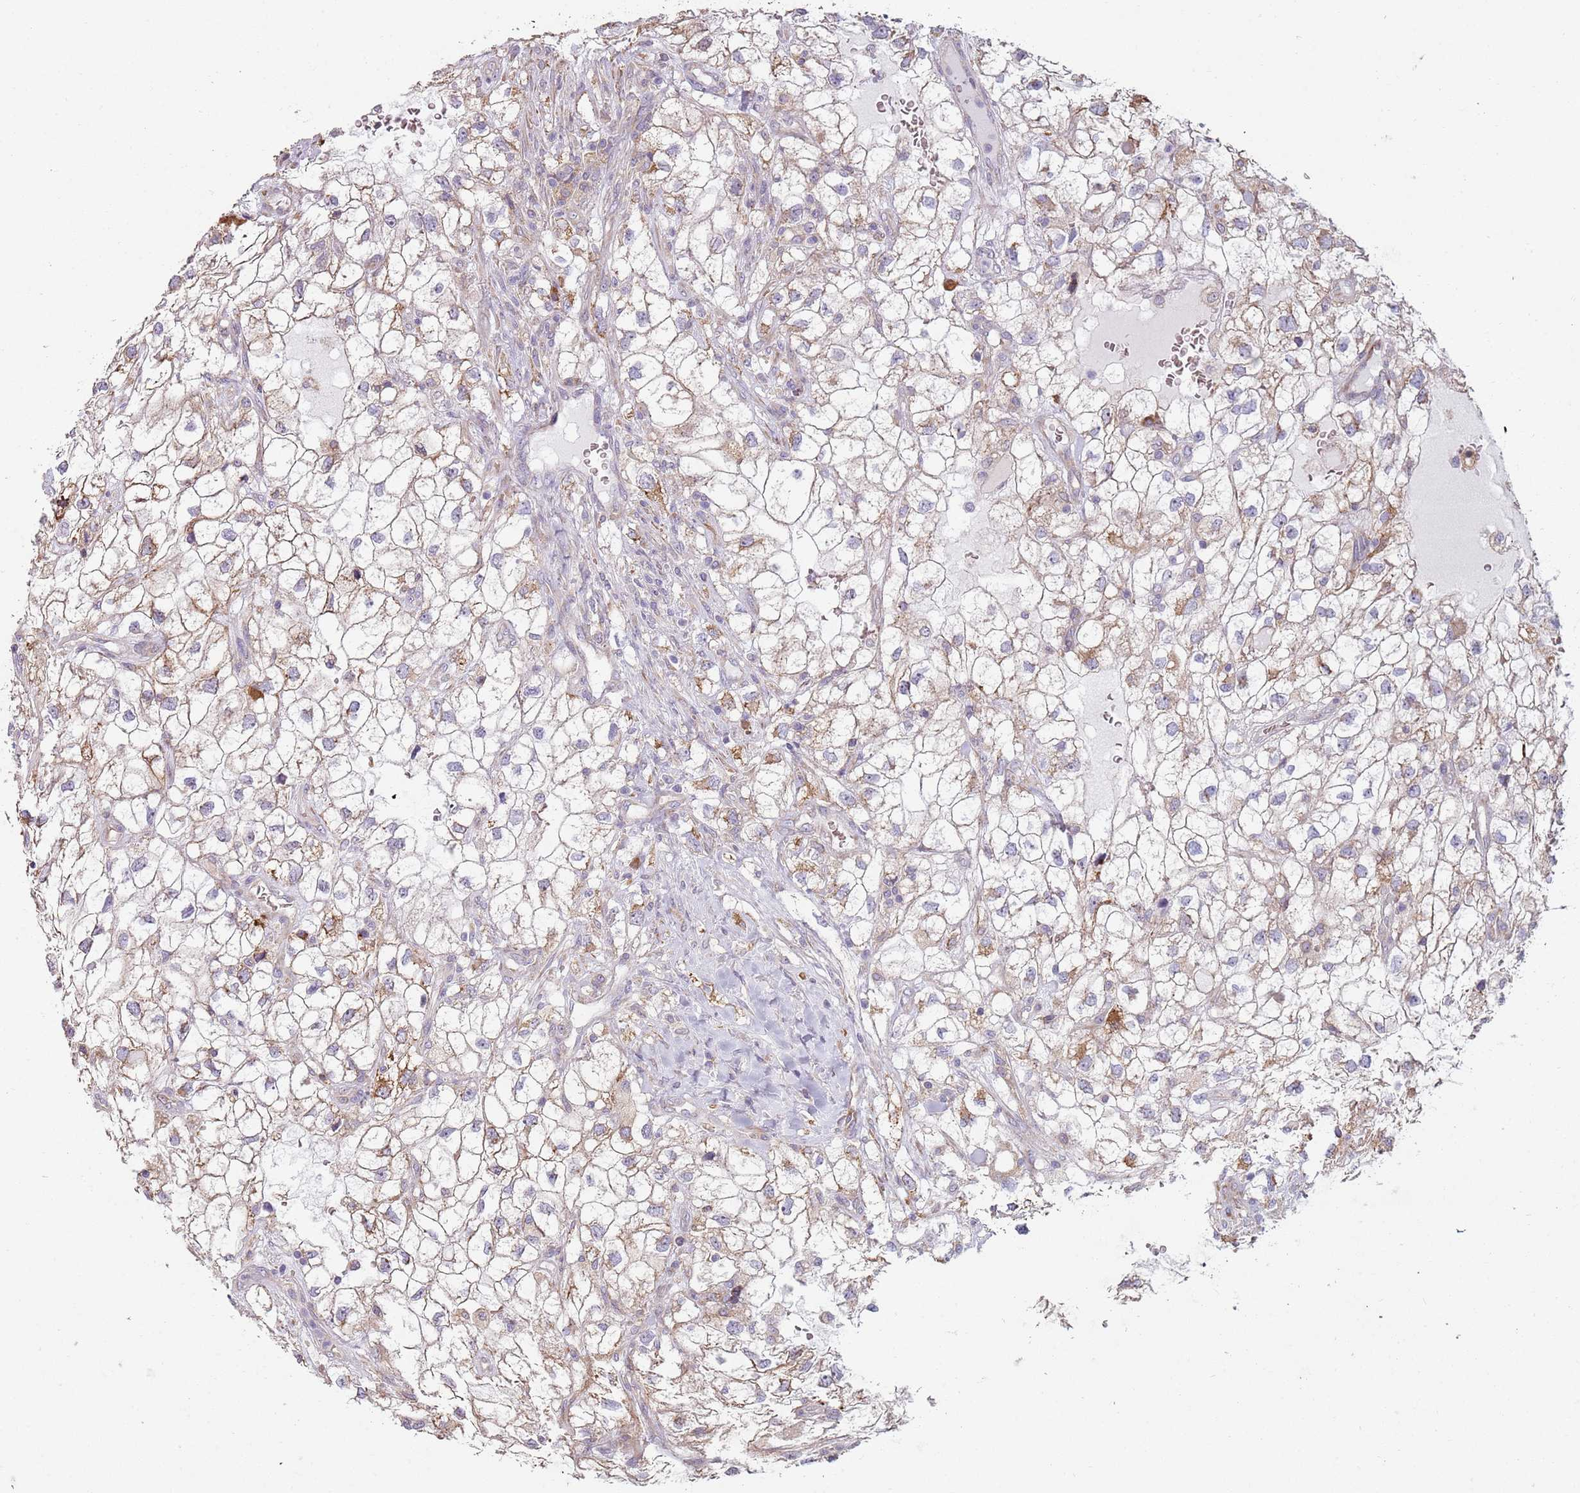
{"staining": {"intensity": "moderate", "quantity": "<25%", "location": "cytoplasmic/membranous"}, "tissue": "renal cancer", "cell_type": "Tumor cells", "image_type": "cancer", "snomed": [{"axis": "morphology", "description": "Adenocarcinoma, NOS"}, {"axis": "topography", "description": "Kidney"}], "caption": "Immunohistochemical staining of human renal cancer (adenocarcinoma) exhibits moderate cytoplasmic/membranous protein positivity in approximately <25% of tumor cells.", "gene": "SPATA2", "patient": {"sex": "male", "age": 59}}